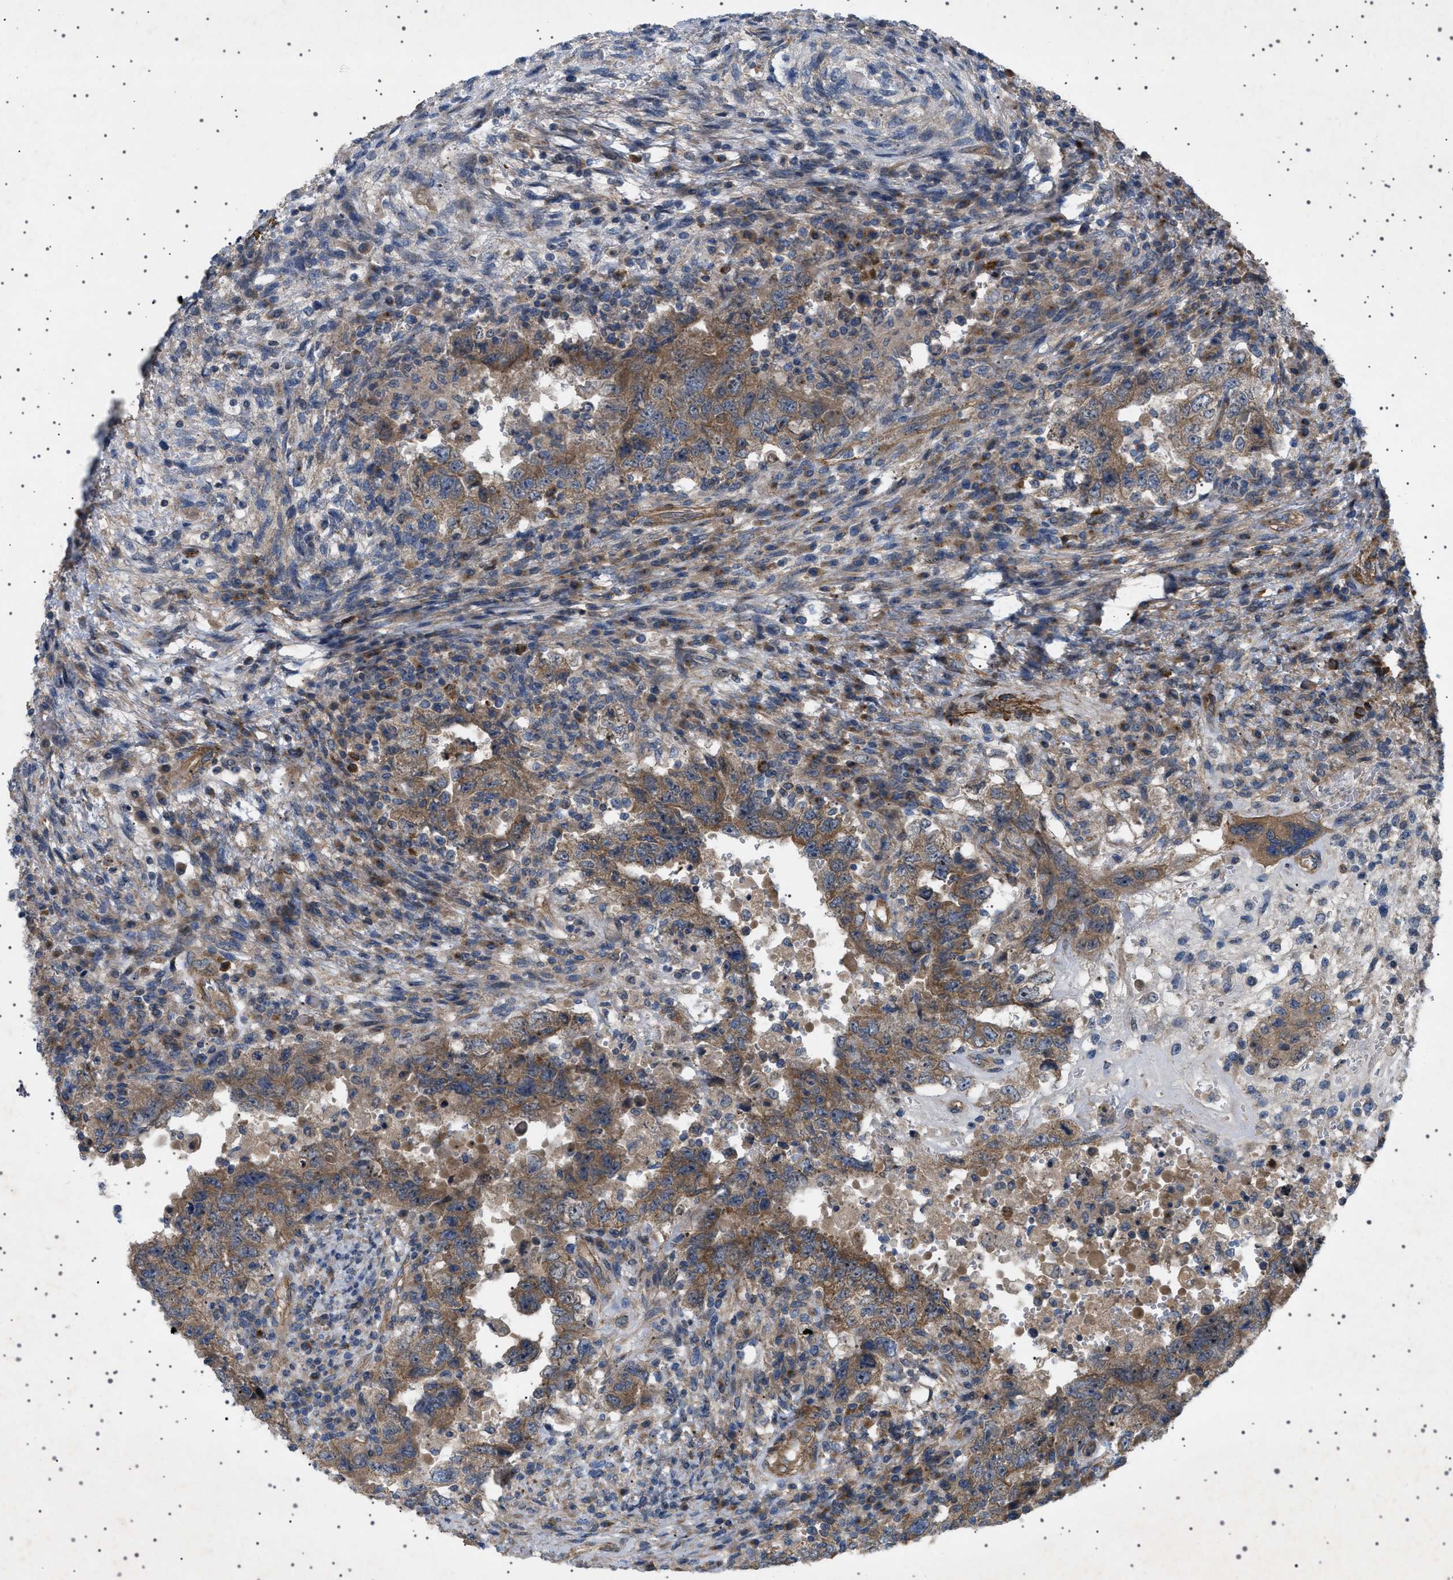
{"staining": {"intensity": "moderate", "quantity": ">75%", "location": "cytoplasmic/membranous"}, "tissue": "testis cancer", "cell_type": "Tumor cells", "image_type": "cancer", "snomed": [{"axis": "morphology", "description": "Carcinoma, Embryonal, NOS"}, {"axis": "topography", "description": "Testis"}], "caption": "Moderate cytoplasmic/membranous positivity for a protein is identified in approximately >75% of tumor cells of testis embryonal carcinoma using immunohistochemistry.", "gene": "CCDC186", "patient": {"sex": "male", "age": 26}}